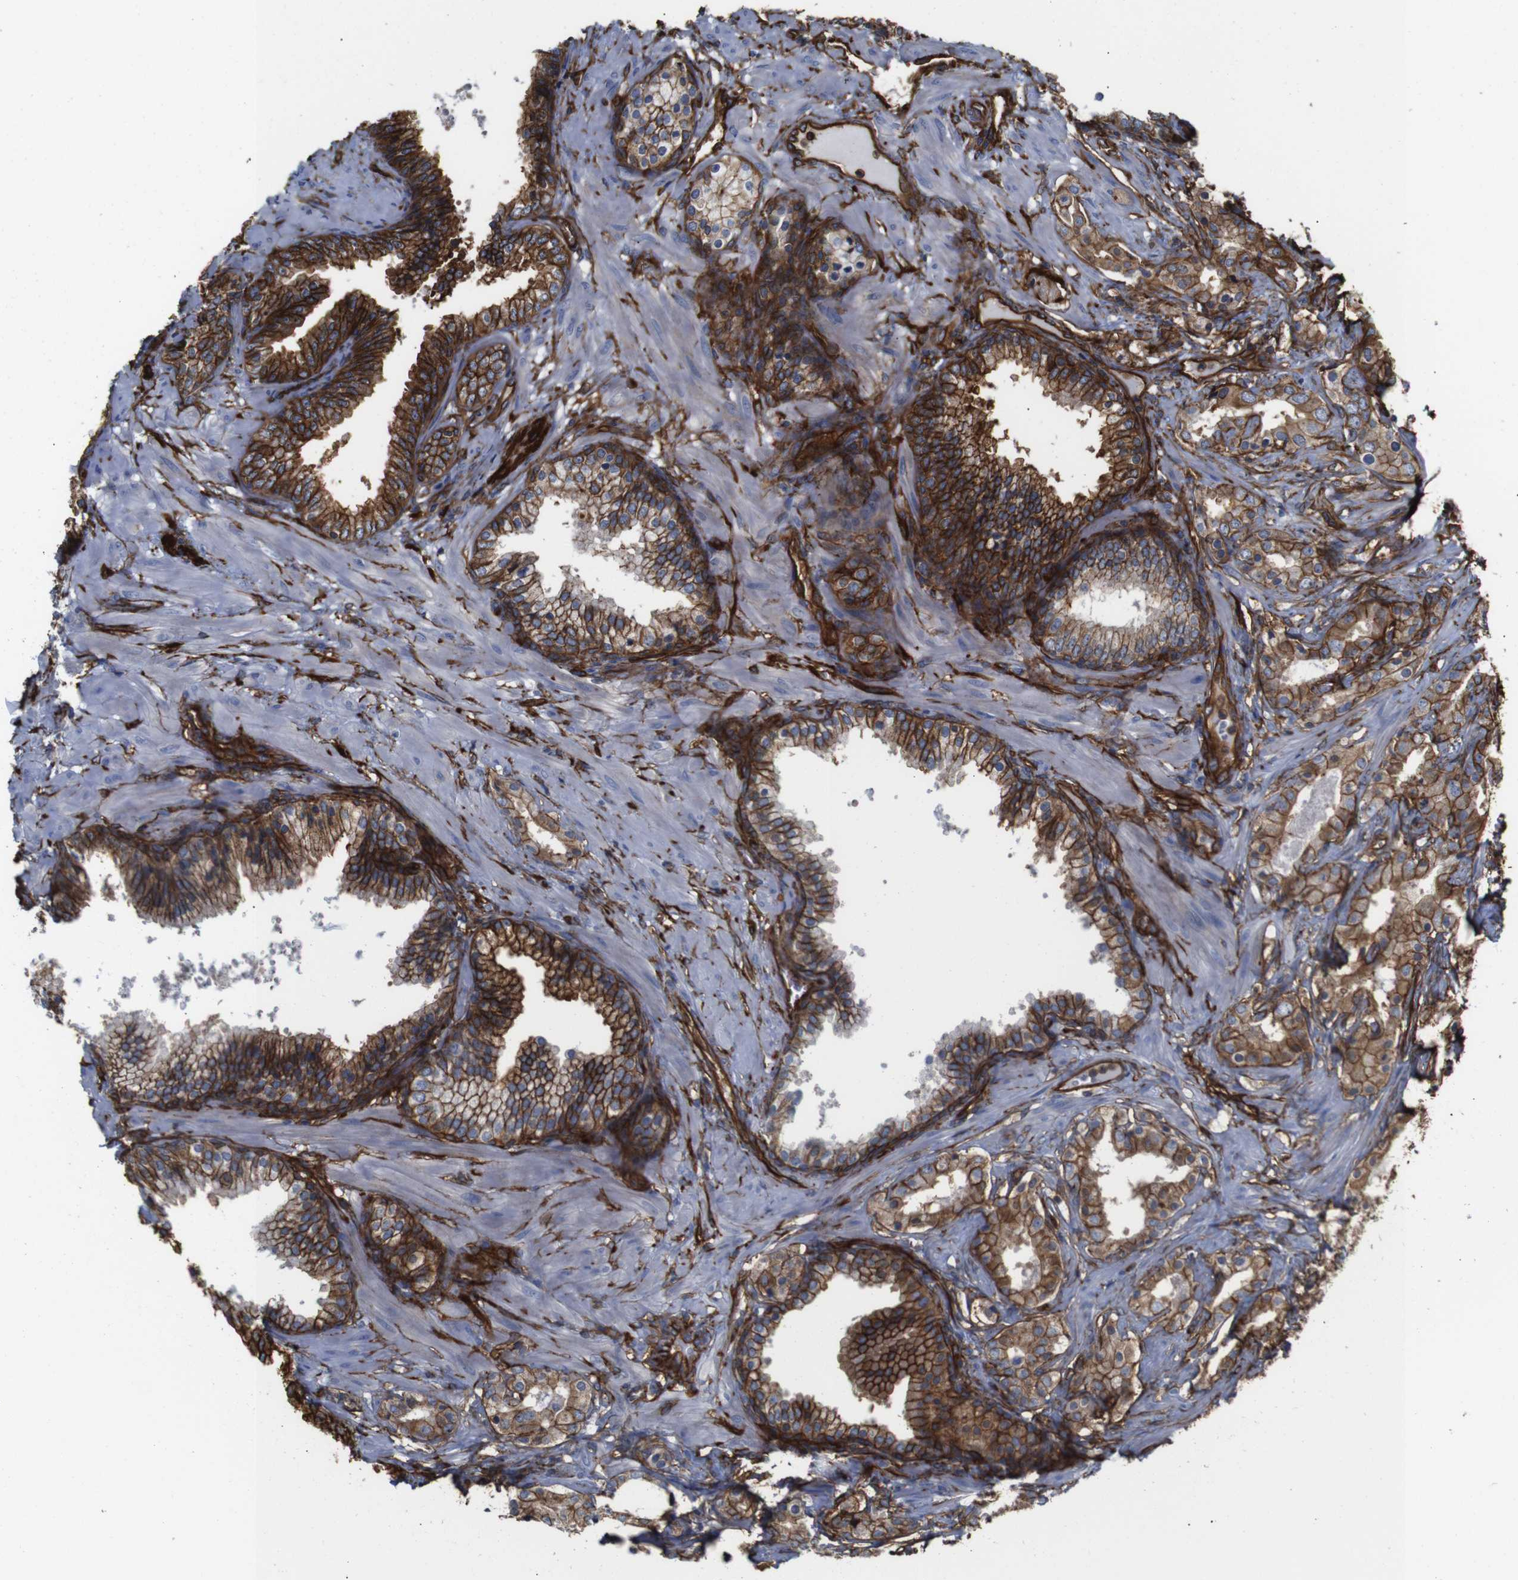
{"staining": {"intensity": "strong", "quantity": ">75%", "location": "cytoplasmic/membranous"}, "tissue": "prostate cancer", "cell_type": "Tumor cells", "image_type": "cancer", "snomed": [{"axis": "morphology", "description": "Adenocarcinoma, Low grade"}, {"axis": "topography", "description": "Prostate"}], "caption": "Protein staining of prostate adenocarcinoma (low-grade) tissue demonstrates strong cytoplasmic/membranous staining in about >75% of tumor cells.", "gene": "SPTBN1", "patient": {"sex": "male", "age": 59}}